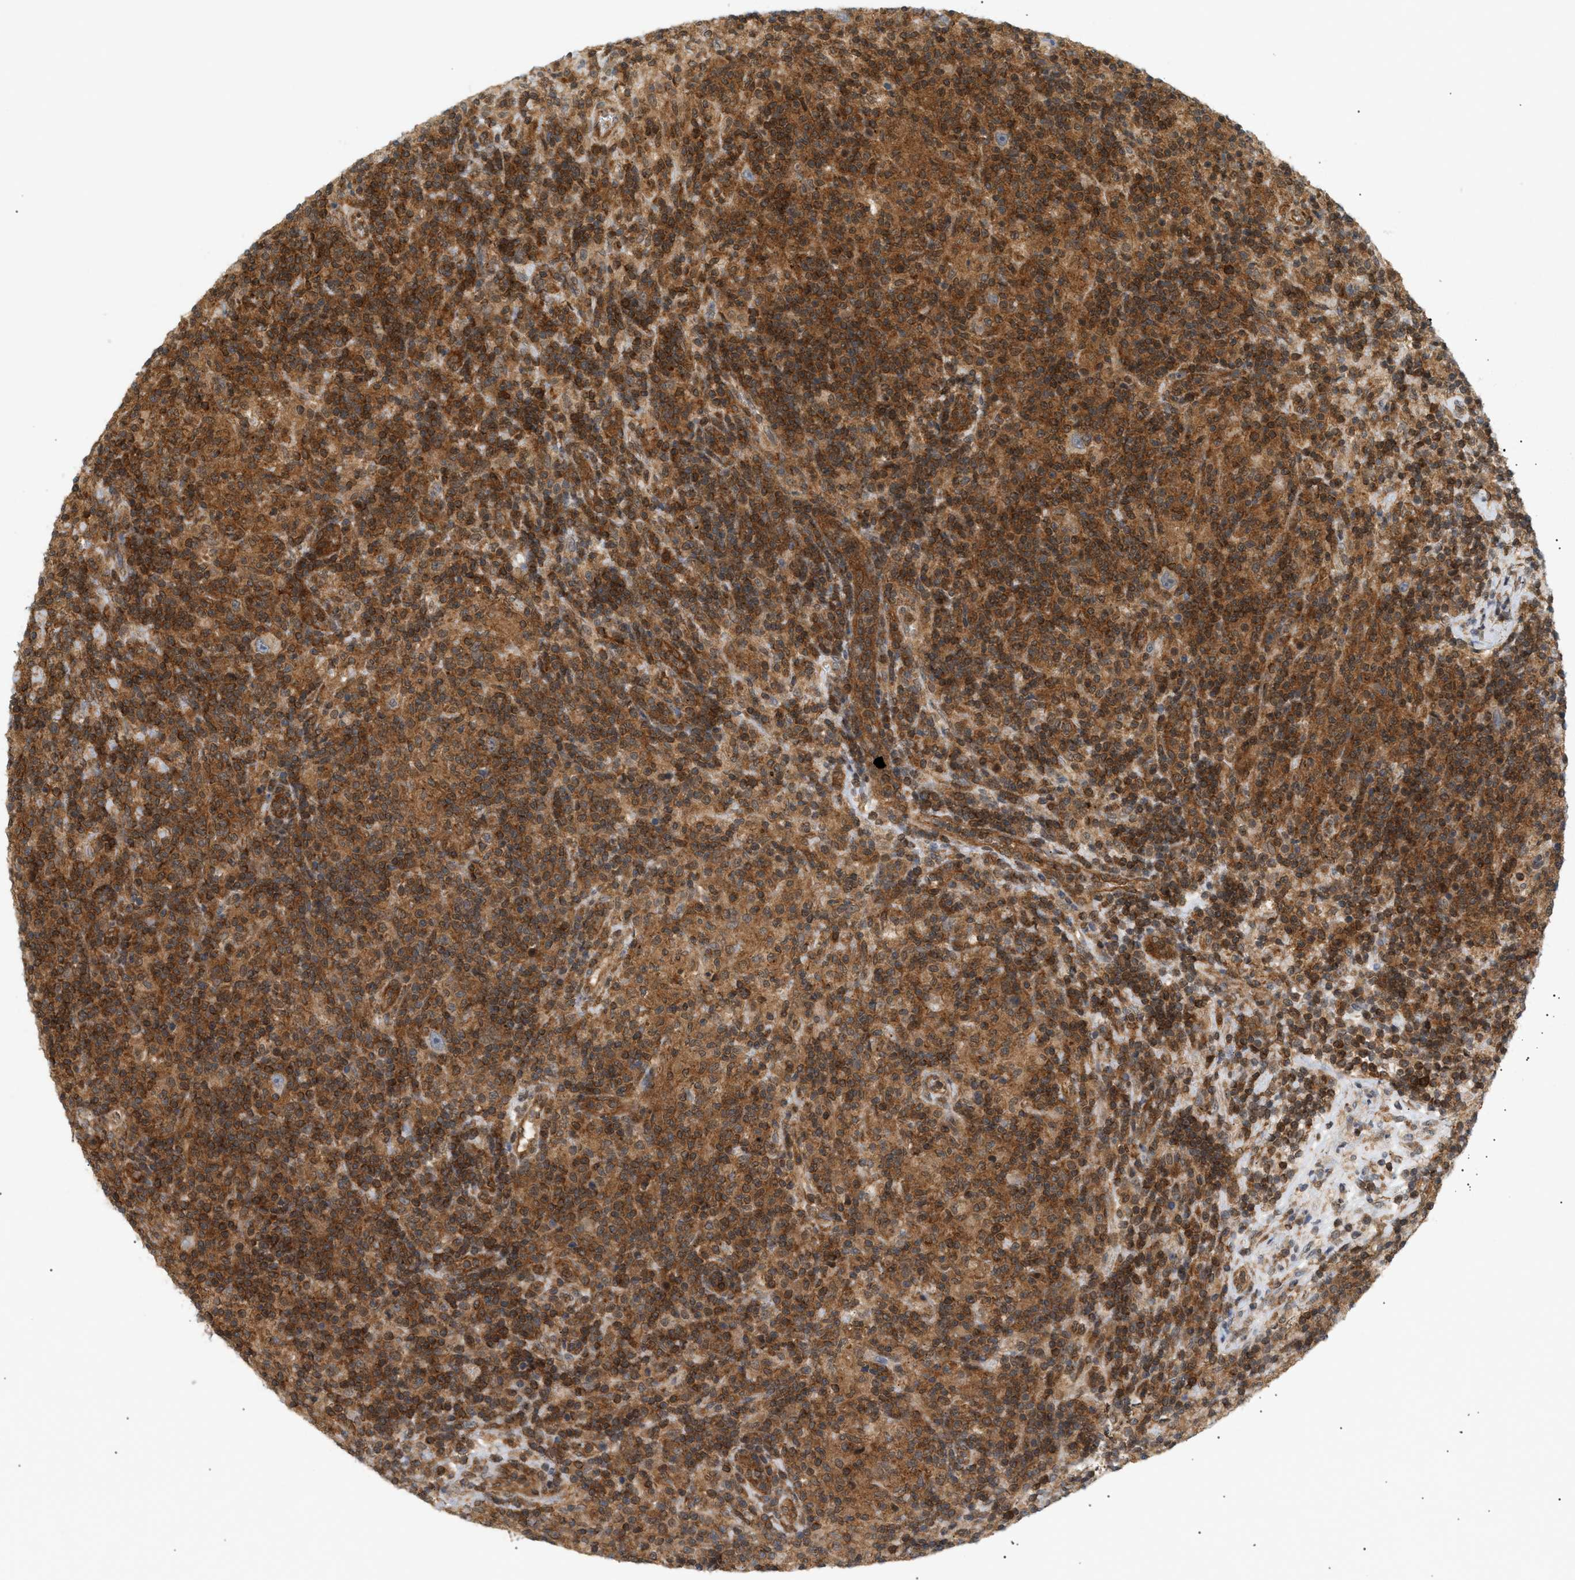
{"staining": {"intensity": "weak", "quantity": "<25%", "location": "cytoplasmic/membranous"}, "tissue": "lymphoma", "cell_type": "Tumor cells", "image_type": "cancer", "snomed": [{"axis": "morphology", "description": "Hodgkin's disease, NOS"}, {"axis": "topography", "description": "Lymph node"}], "caption": "IHC histopathology image of neoplastic tissue: Hodgkin's disease stained with DAB demonstrates no significant protein expression in tumor cells.", "gene": "SHC1", "patient": {"sex": "male", "age": 70}}